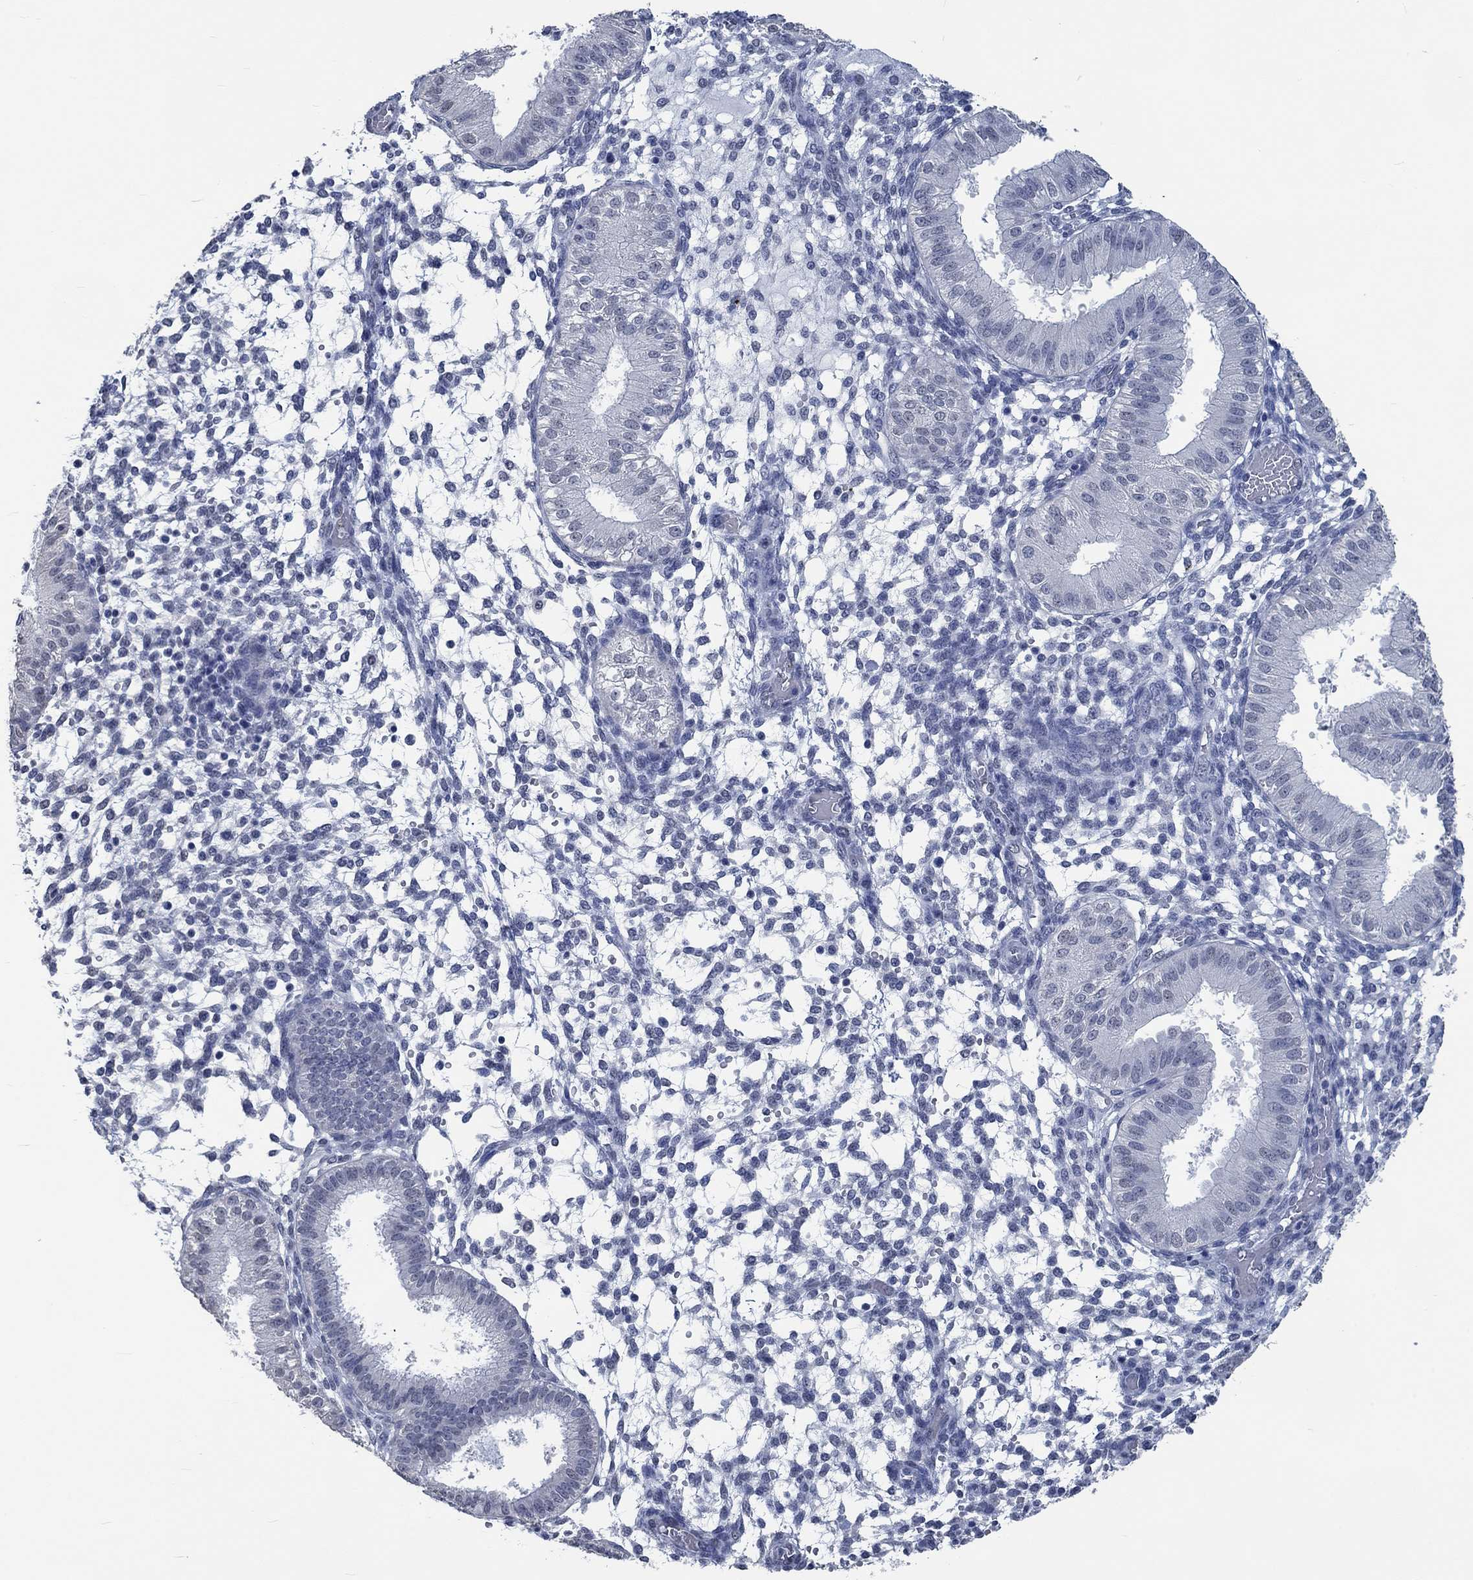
{"staining": {"intensity": "negative", "quantity": "none", "location": "none"}, "tissue": "endometrium", "cell_type": "Cells in endometrial stroma", "image_type": "normal", "snomed": [{"axis": "morphology", "description": "Normal tissue, NOS"}, {"axis": "topography", "description": "Endometrium"}], "caption": "IHC of unremarkable human endometrium shows no expression in cells in endometrial stroma.", "gene": "OBSCN", "patient": {"sex": "female", "age": 43}}